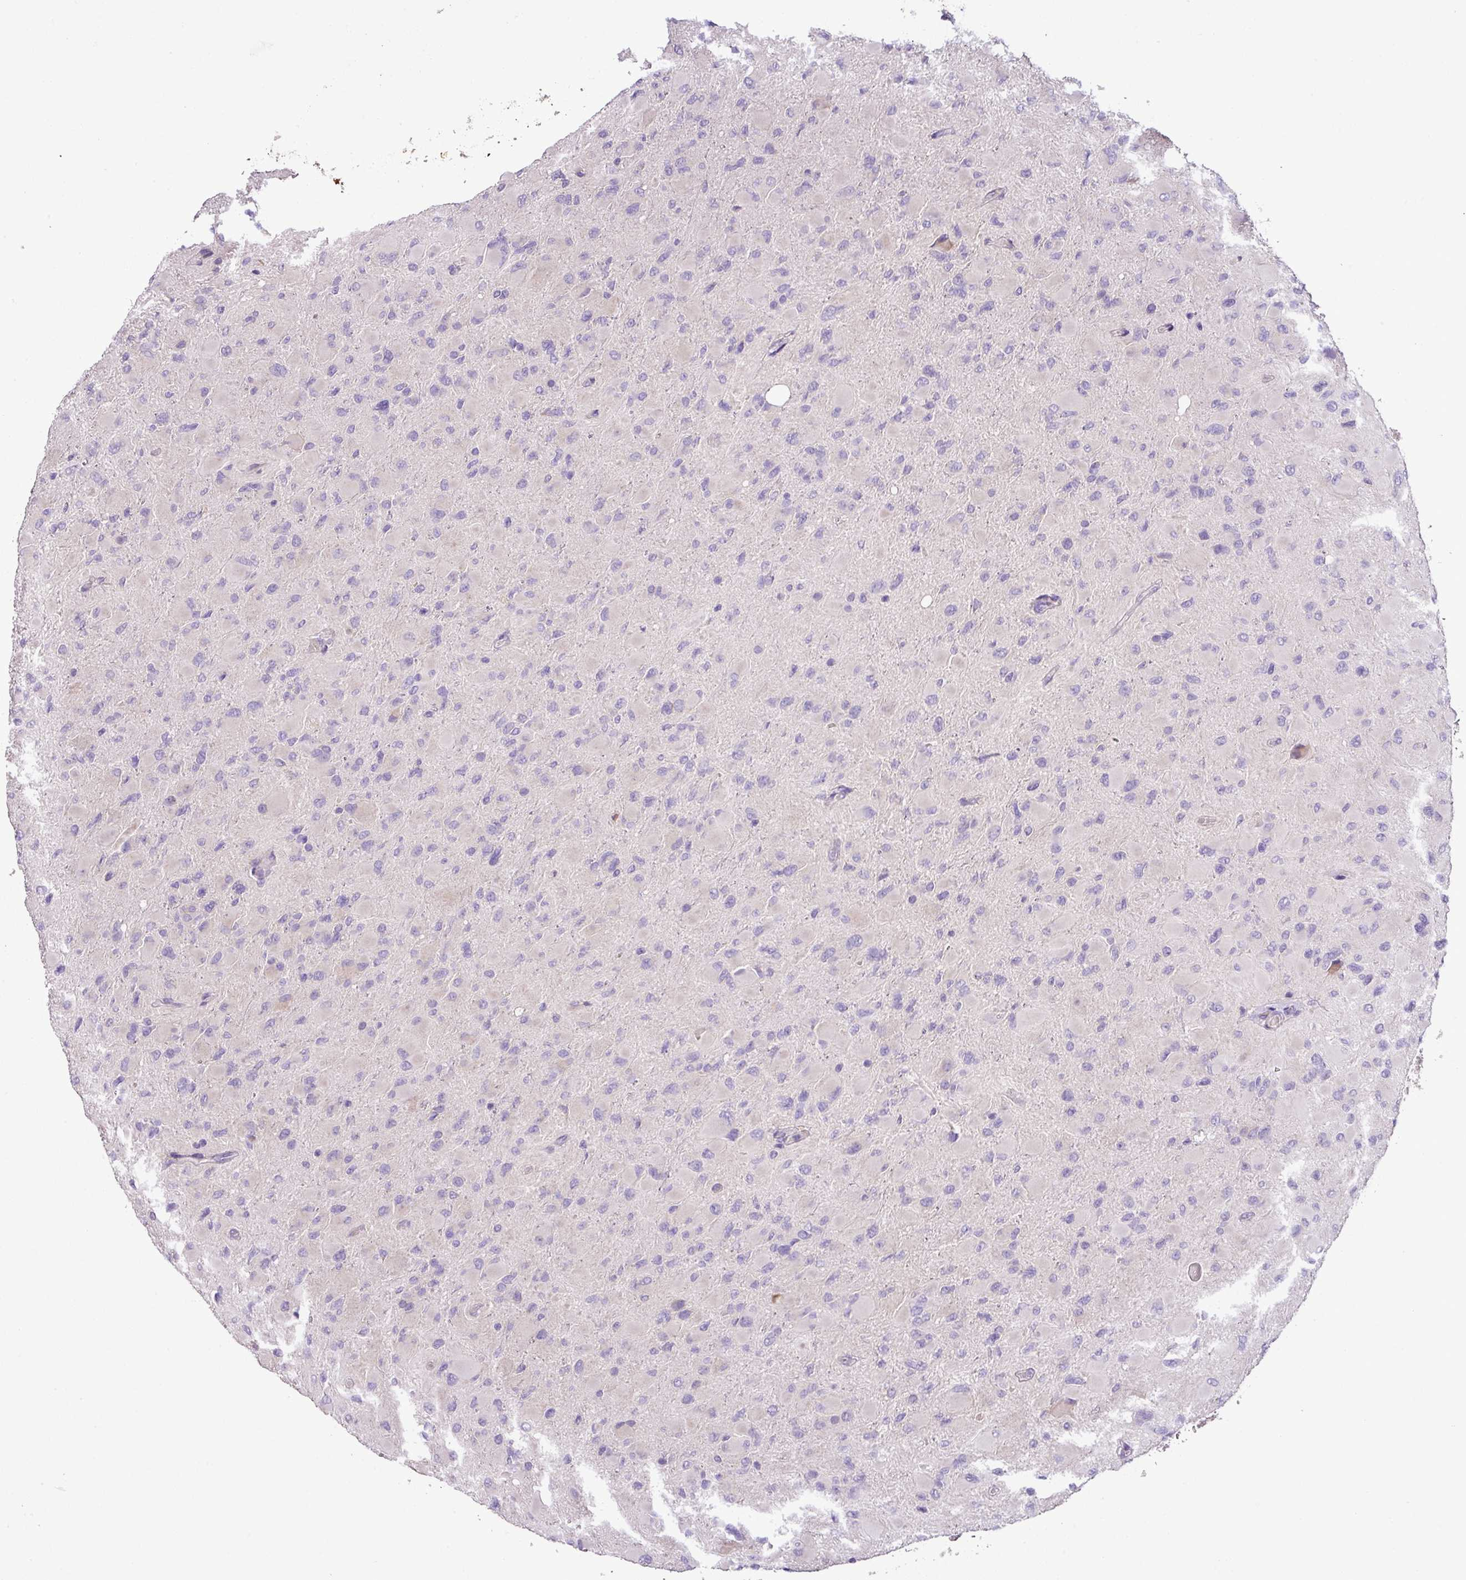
{"staining": {"intensity": "negative", "quantity": "none", "location": "none"}, "tissue": "glioma", "cell_type": "Tumor cells", "image_type": "cancer", "snomed": [{"axis": "morphology", "description": "Glioma, malignant, High grade"}, {"axis": "topography", "description": "Cerebral cortex"}], "caption": "This is an IHC histopathology image of human high-grade glioma (malignant). There is no positivity in tumor cells.", "gene": "MOCS3", "patient": {"sex": "female", "age": 36}}